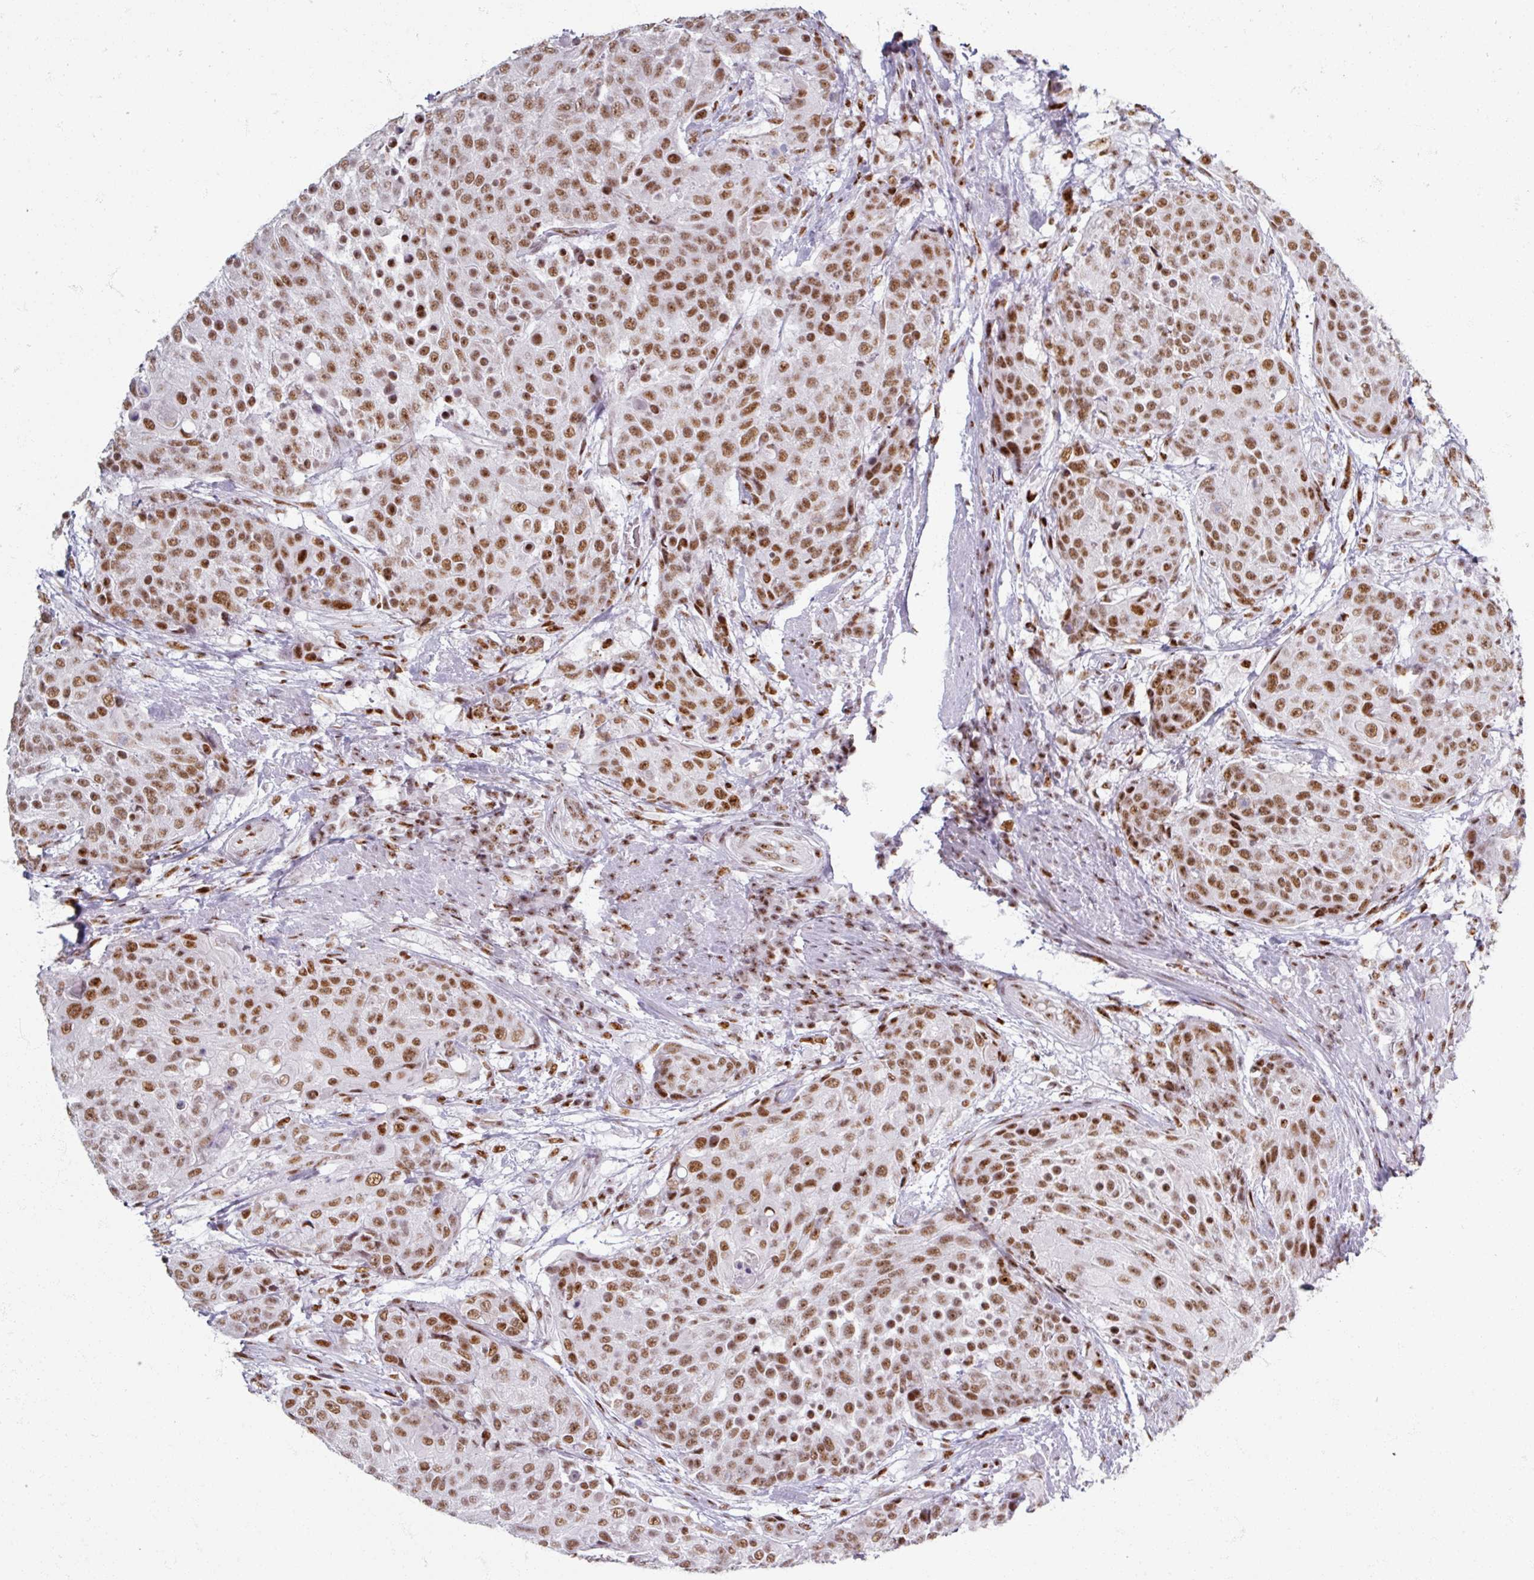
{"staining": {"intensity": "moderate", "quantity": ">75%", "location": "nuclear"}, "tissue": "urothelial cancer", "cell_type": "Tumor cells", "image_type": "cancer", "snomed": [{"axis": "morphology", "description": "Urothelial carcinoma, High grade"}, {"axis": "topography", "description": "Urinary bladder"}], "caption": "Brown immunohistochemical staining in urothelial cancer shows moderate nuclear staining in approximately >75% of tumor cells.", "gene": "ADAR", "patient": {"sex": "female", "age": 63}}